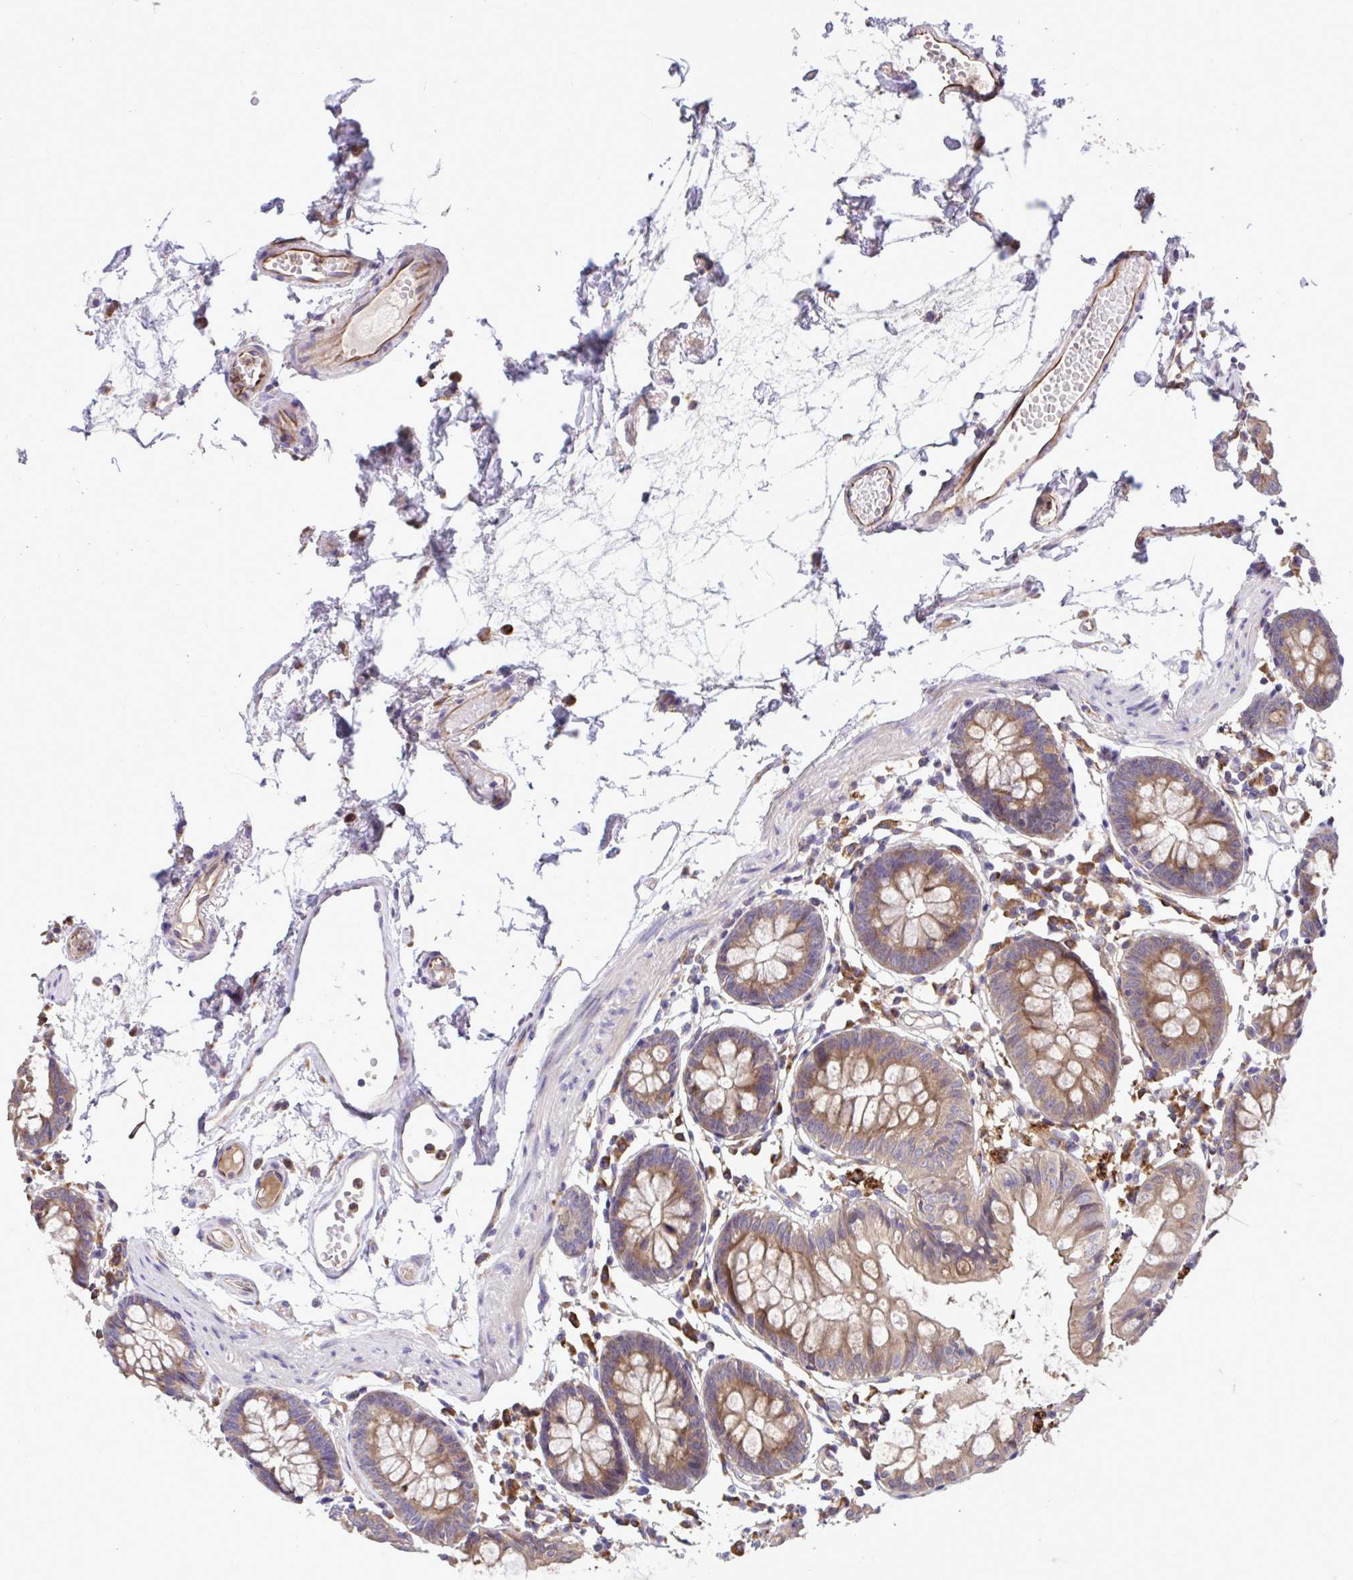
{"staining": {"intensity": "weak", "quantity": "<25%", "location": "cytoplasmic/membranous"}, "tissue": "colon", "cell_type": "Endothelial cells", "image_type": "normal", "snomed": [{"axis": "morphology", "description": "Normal tissue, NOS"}, {"axis": "topography", "description": "Colon"}], "caption": "A high-resolution micrograph shows immunohistochemistry (IHC) staining of normal colon, which displays no significant expression in endothelial cells.", "gene": "PAIP2", "patient": {"sex": "female", "age": 84}}